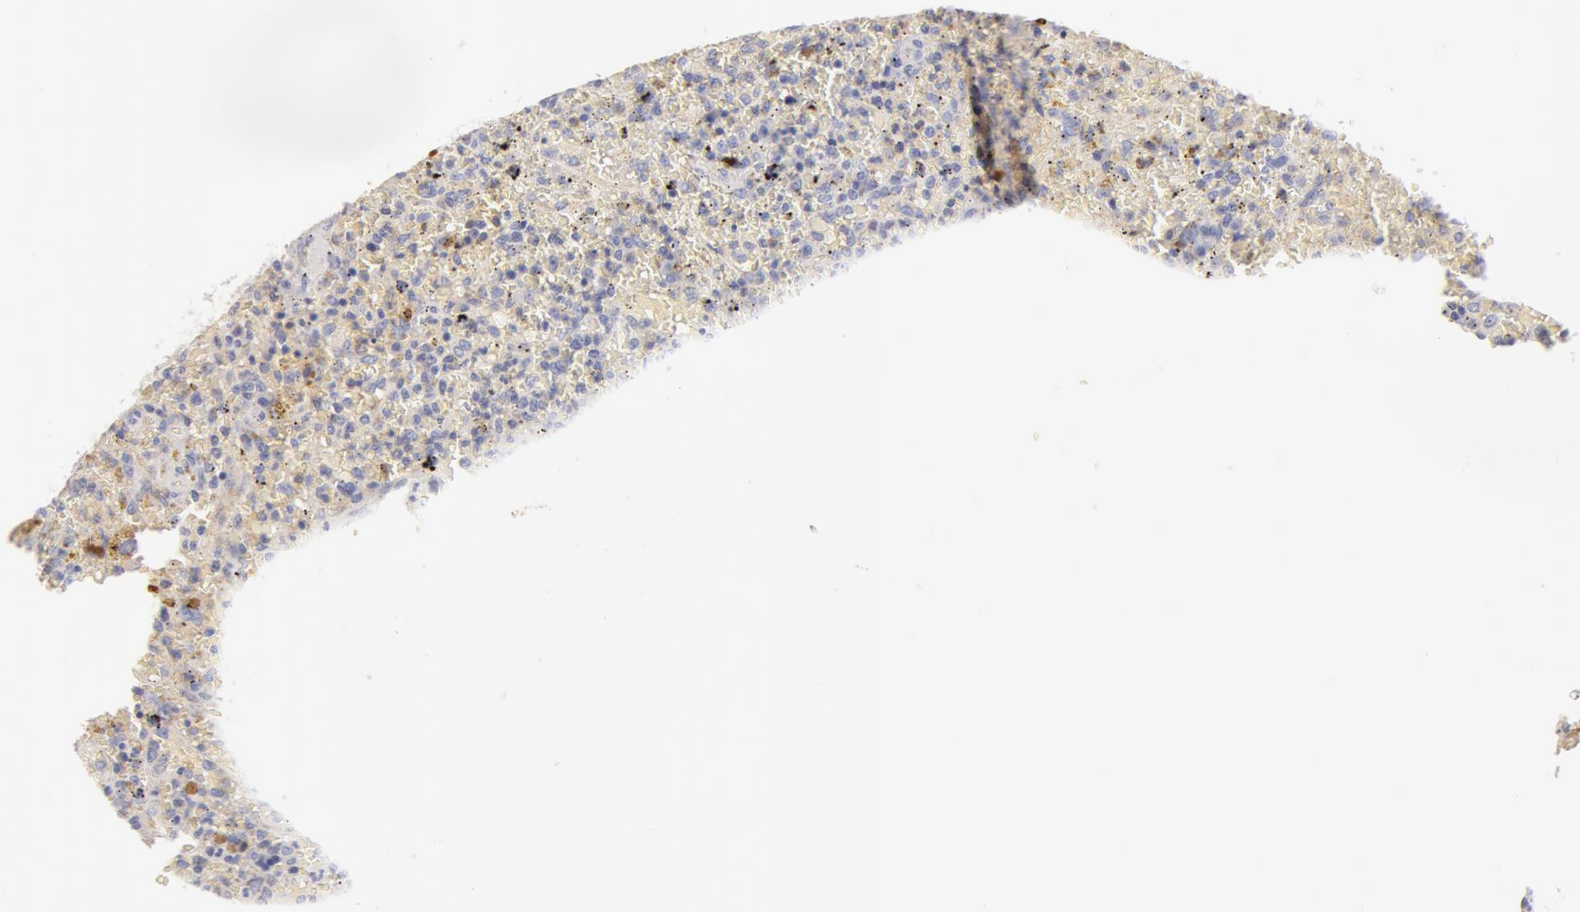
{"staining": {"intensity": "negative", "quantity": "none", "location": "none"}, "tissue": "lymphoma", "cell_type": "Tumor cells", "image_type": "cancer", "snomed": [{"axis": "morphology", "description": "Malignant lymphoma, non-Hodgkin's type, High grade"}, {"axis": "topography", "description": "Spleen"}, {"axis": "topography", "description": "Lymph node"}], "caption": "This is a histopathology image of IHC staining of lymphoma, which shows no expression in tumor cells.", "gene": "GC", "patient": {"sex": "female", "age": 70}}